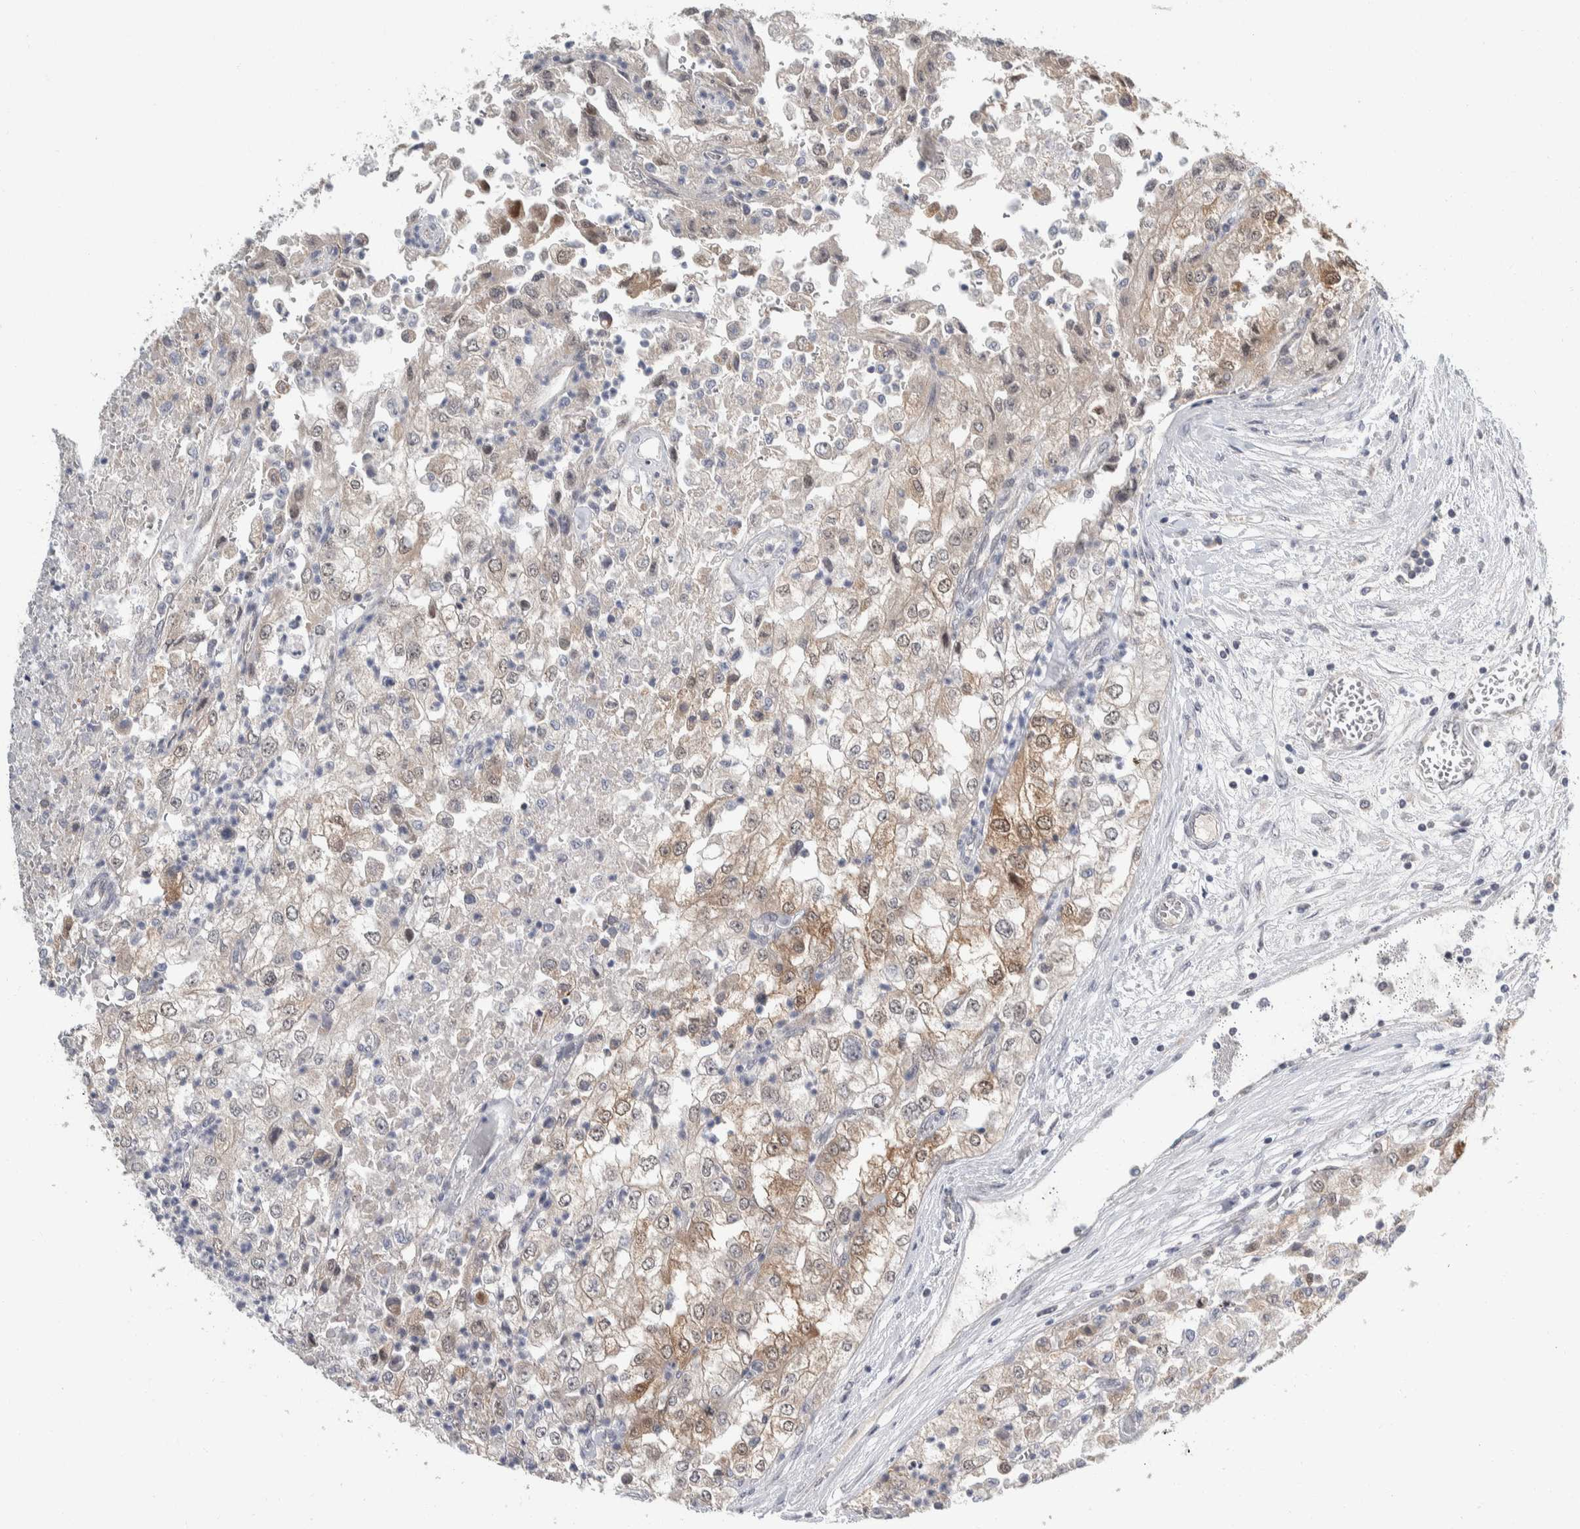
{"staining": {"intensity": "moderate", "quantity": "<25%", "location": "cytoplasmic/membranous,nuclear"}, "tissue": "renal cancer", "cell_type": "Tumor cells", "image_type": "cancer", "snomed": [{"axis": "morphology", "description": "Adenocarcinoma, NOS"}, {"axis": "topography", "description": "Kidney"}], "caption": "Moderate cytoplasmic/membranous and nuclear protein expression is seen in approximately <25% of tumor cells in renal cancer (adenocarcinoma). (DAB = brown stain, brightfield microscopy at high magnification).", "gene": "SHPK", "patient": {"sex": "female", "age": 54}}